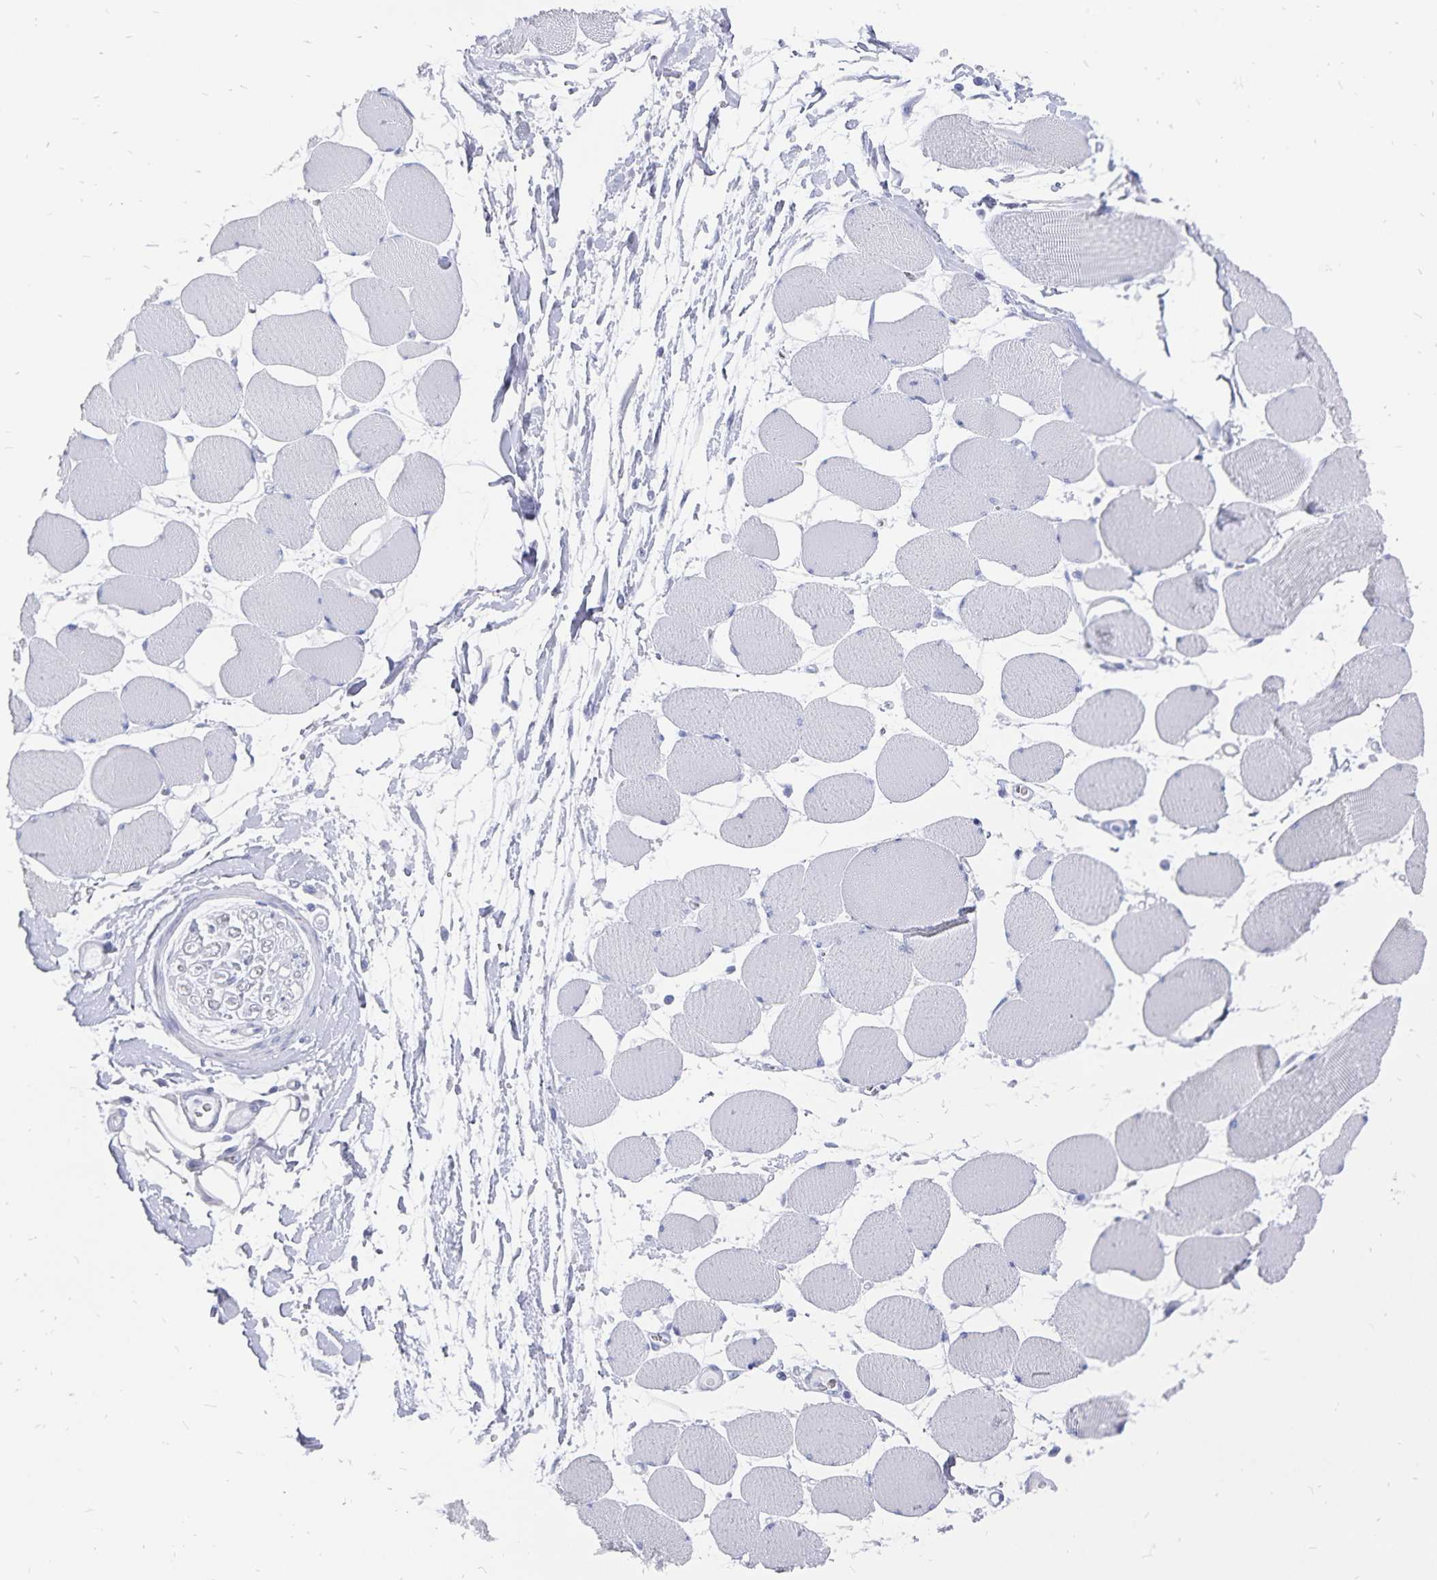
{"staining": {"intensity": "negative", "quantity": "none", "location": "none"}, "tissue": "skeletal muscle", "cell_type": "Myocytes", "image_type": "normal", "snomed": [{"axis": "morphology", "description": "Normal tissue, NOS"}, {"axis": "topography", "description": "Skeletal muscle"}], "caption": "There is no significant staining in myocytes of skeletal muscle. Nuclei are stained in blue.", "gene": "ADH1A", "patient": {"sex": "female", "age": 75}}